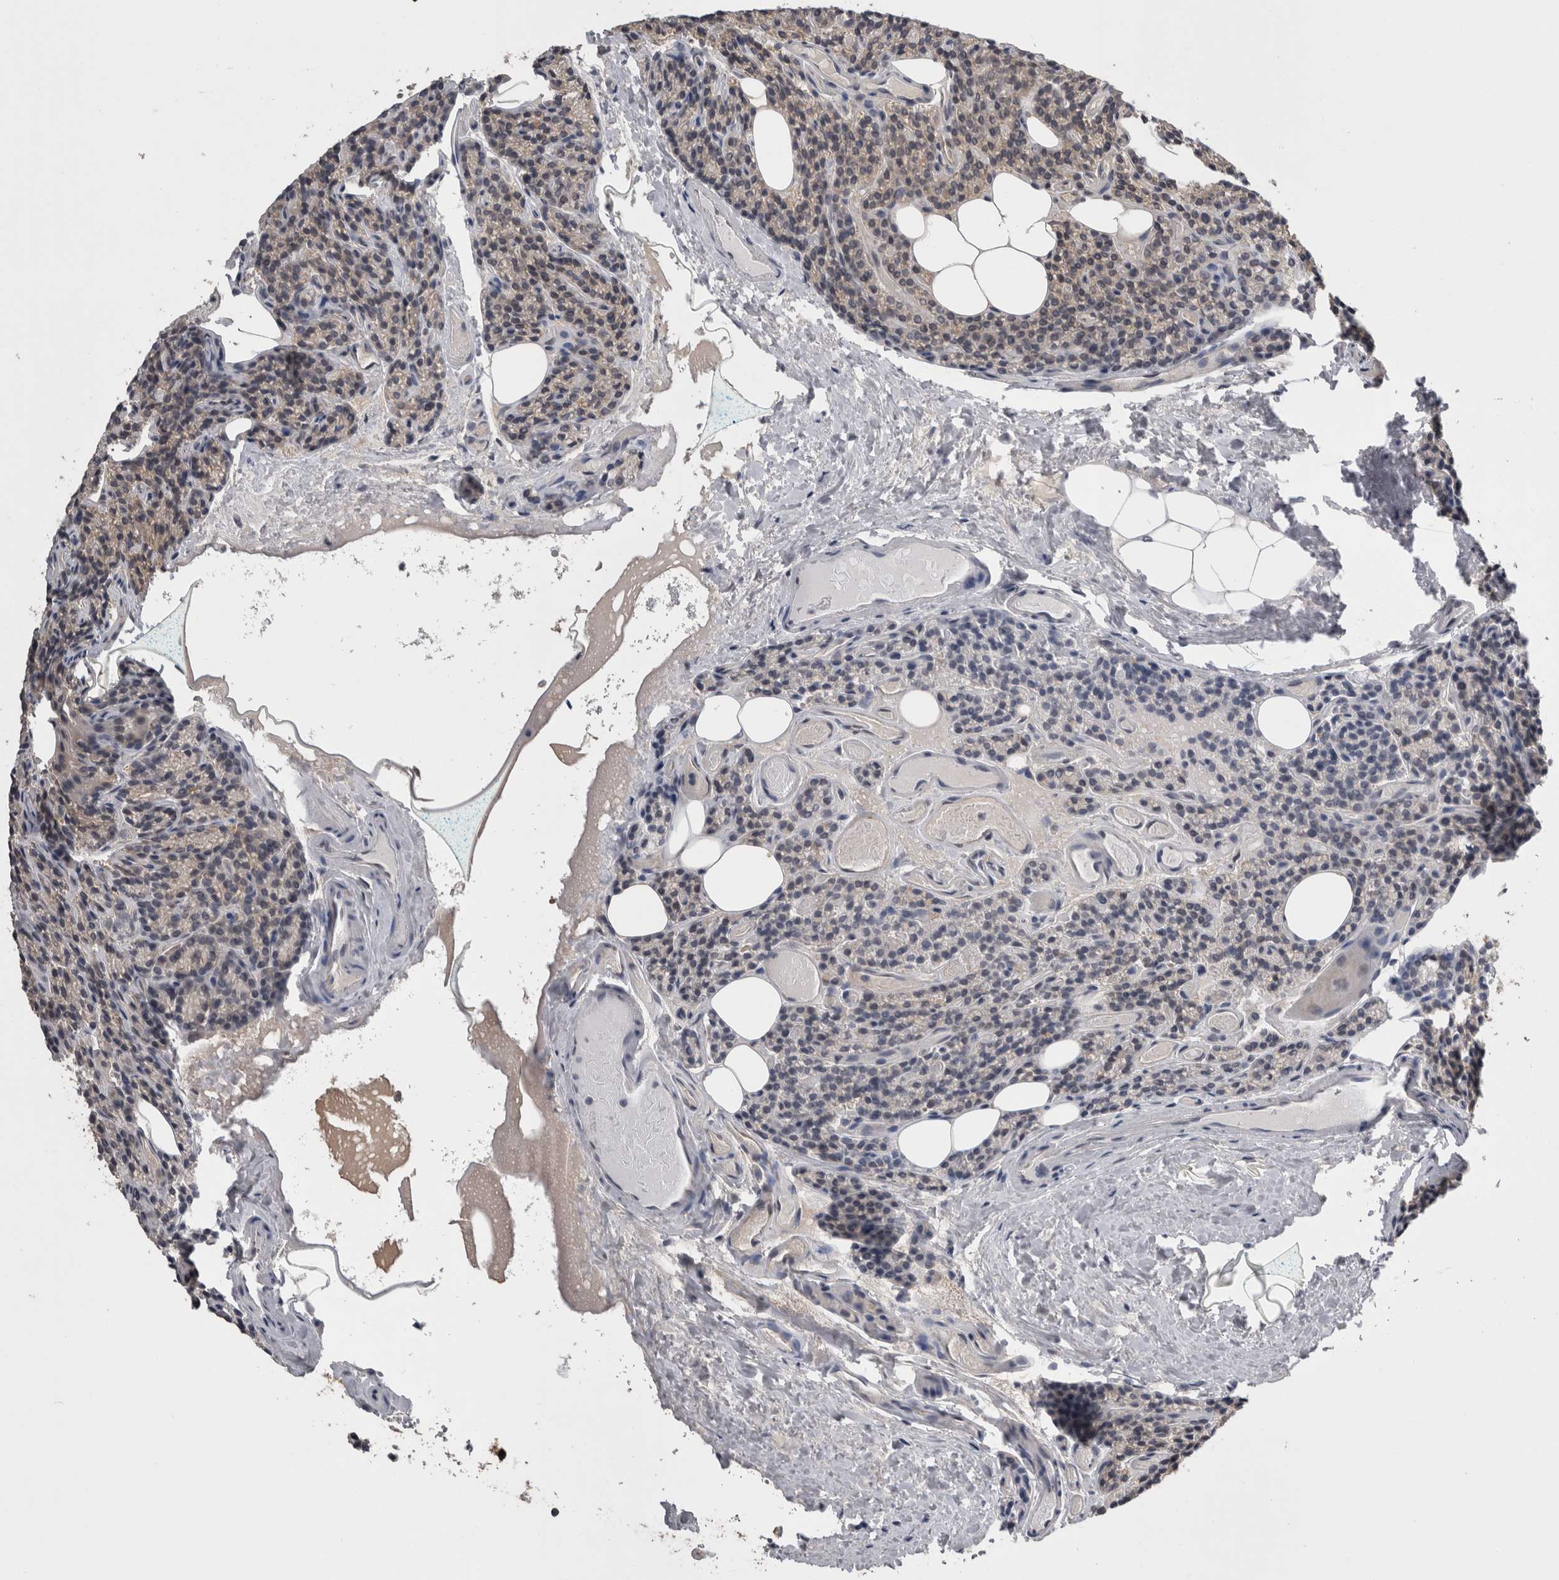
{"staining": {"intensity": "moderate", "quantity": "25%-75%", "location": "cytoplasmic/membranous"}, "tissue": "parathyroid gland", "cell_type": "Glandular cells", "image_type": "normal", "snomed": [{"axis": "morphology", "description": "Normal tissue, NOS"}, {"axis": "topography", "description": "Parathyroid gland"}], "caption": "Protein staining of benign parathyroid gland demonstrates moderate cytoplasmic/membranous positivity in approximately 25%-75% of glandular cells.", "gene": "DDX6", "patient": {"sex": "female", "age": 85}}